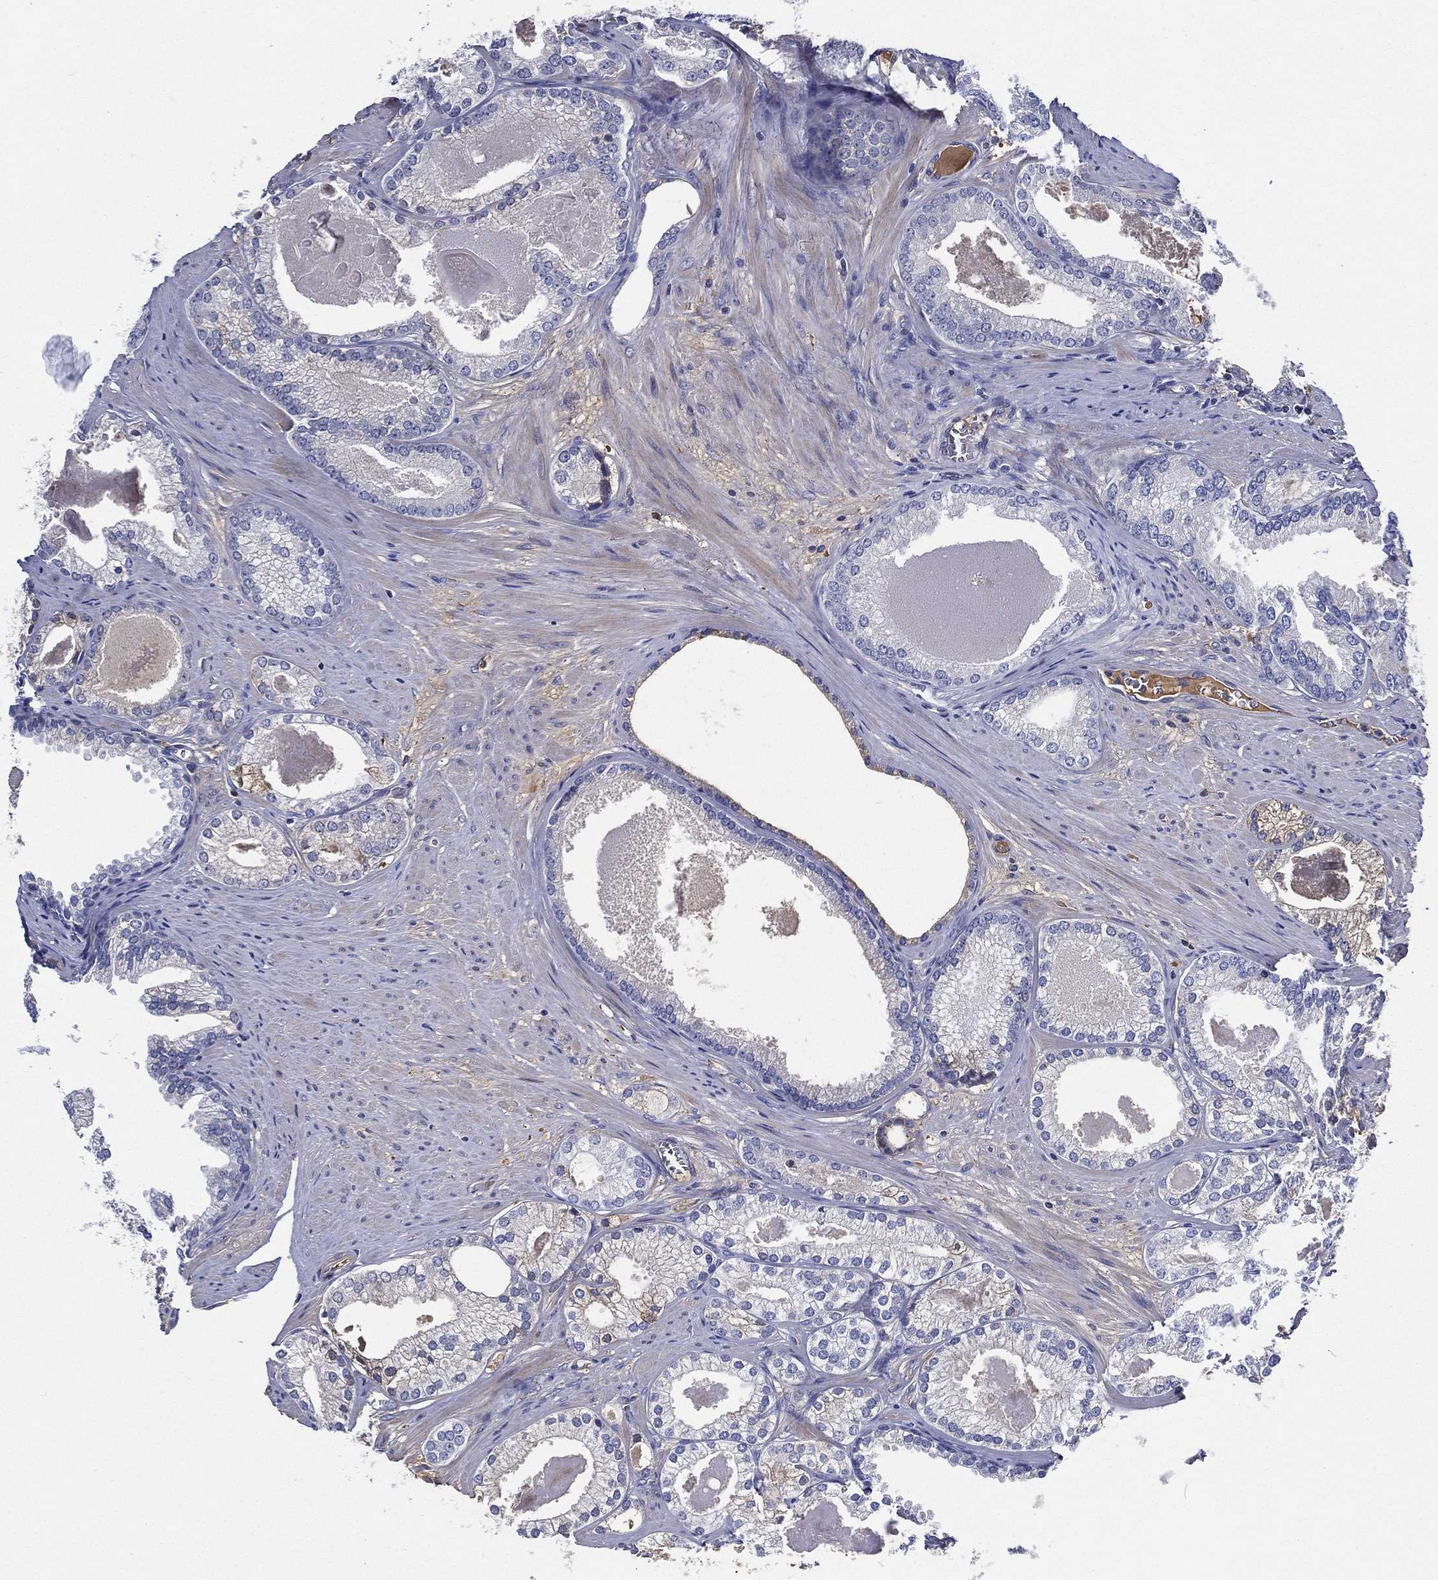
{"staining": {"intensity": "negative", "quantity": "none", "location": "none"}, "tissue": "prostate cancer", "cell_type": "Tumor cells", "image_type": "cancer", "snomed": [{"axis": "morphology", "description": "Adenocarcinoma, High grade"}, {"axis": "topography", "description": "Prostate and seminal vesicle, NOS"}], "caption": "This is an immunohistochemistry (IHC) photomicrograph of human adenocarcinoma (high-grade) (prostate). There is no expression in tumor cells.", "gene": "TMPRSS11D", "patient": {"sex": "male", "age": 62}}